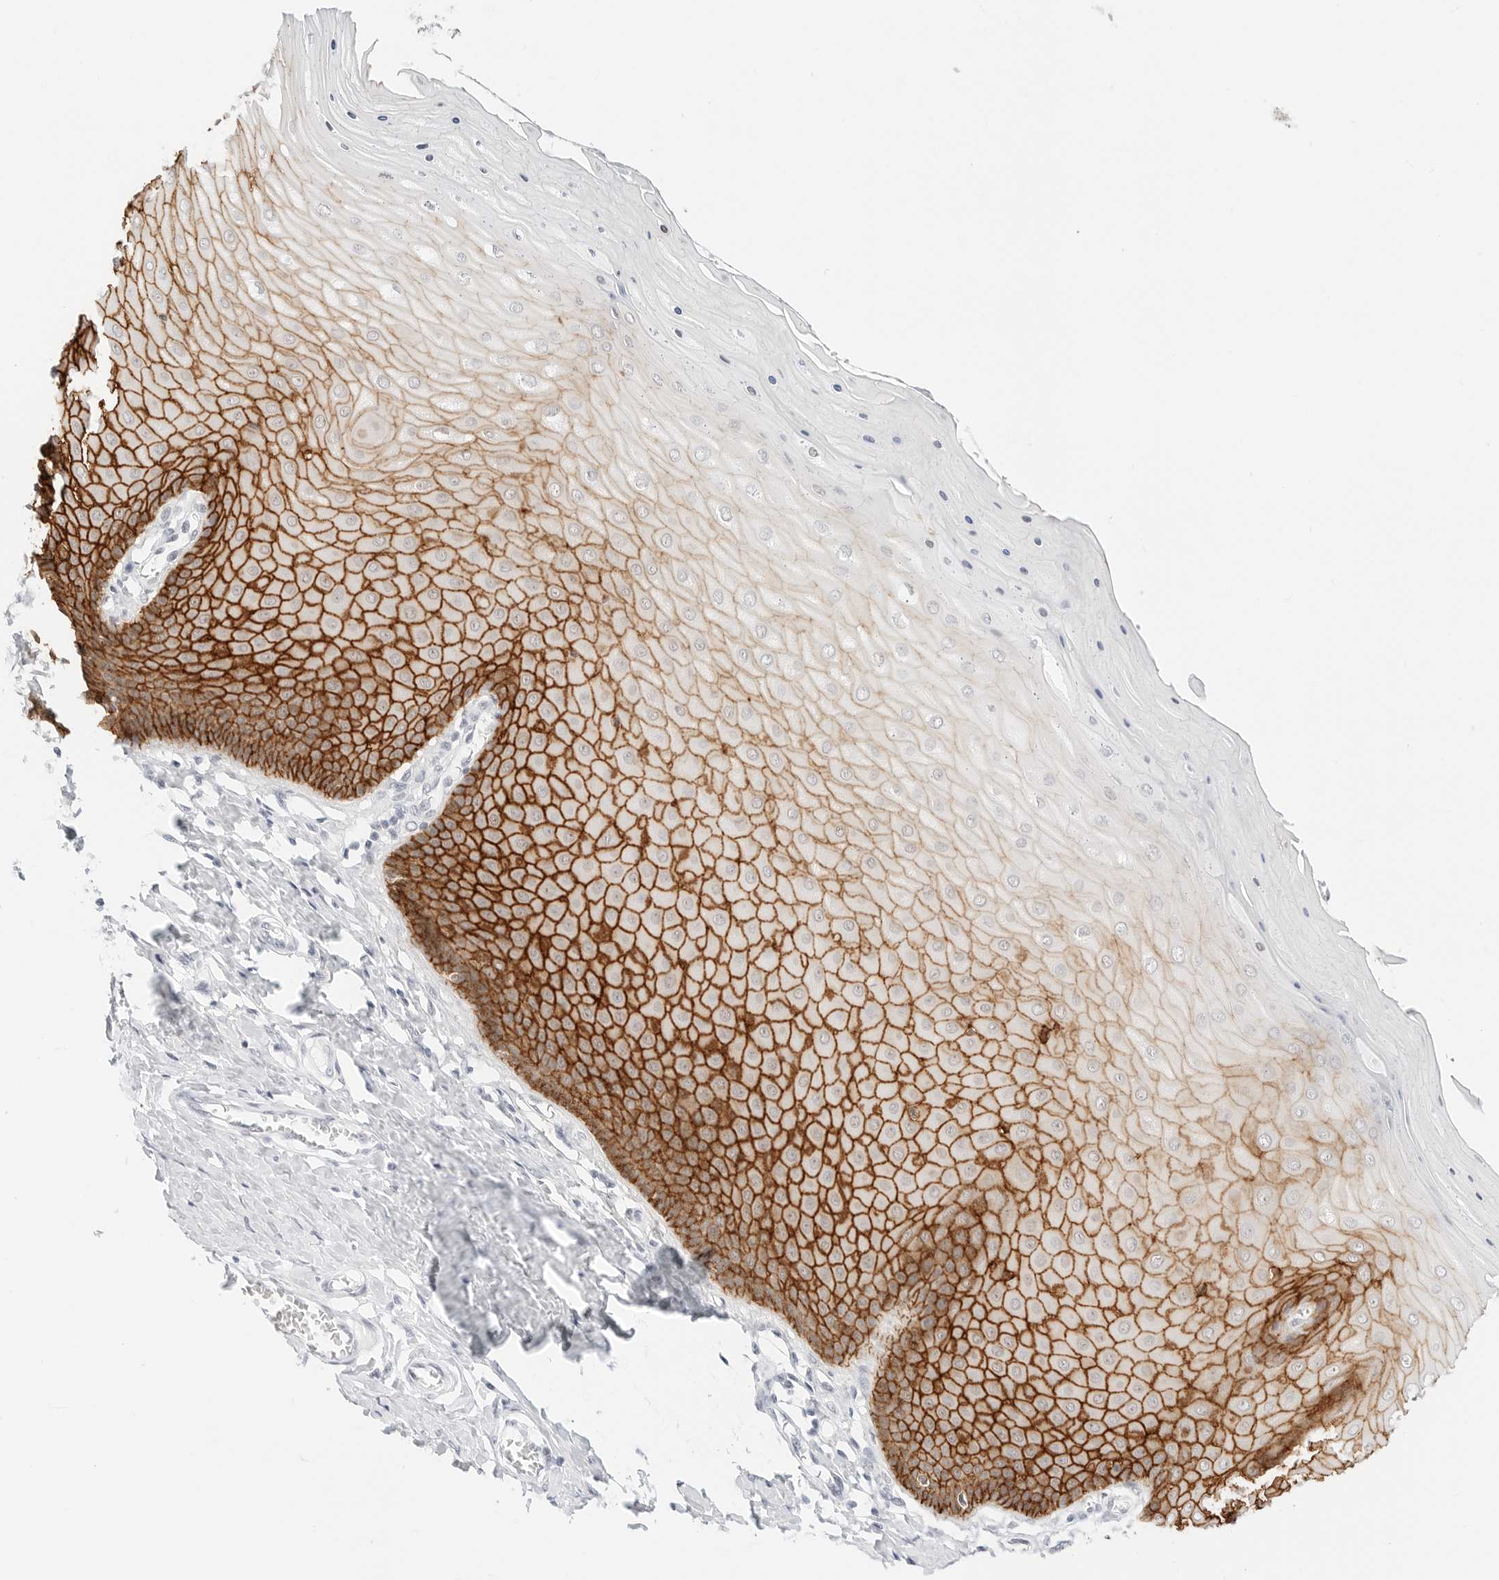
{"staining": {"intensity": "moderate", "quantity": ">75%", "location": "cytoplasmic/membranous"}, "tissue": "cervix", "cell_type": "Glandular cells", "image_type": "normal", "snomed": [{"axis": "morphology", "description": "Normal tissue, NOS"}, {"axis": "topography", "description": "Cervix"}], "caption": "Protein analysis of normal cervix shows moderate cytoplasmic/membranous staining in about >75% of glandular cells. The staining was performed using DAB (3,3'-diaminobenzidine), with brown indicating positive protein expression. Nuclei are stained blue with hematoxylin.", "gene": "CDH1", "patient": {"sex": "female", "age": 55}}